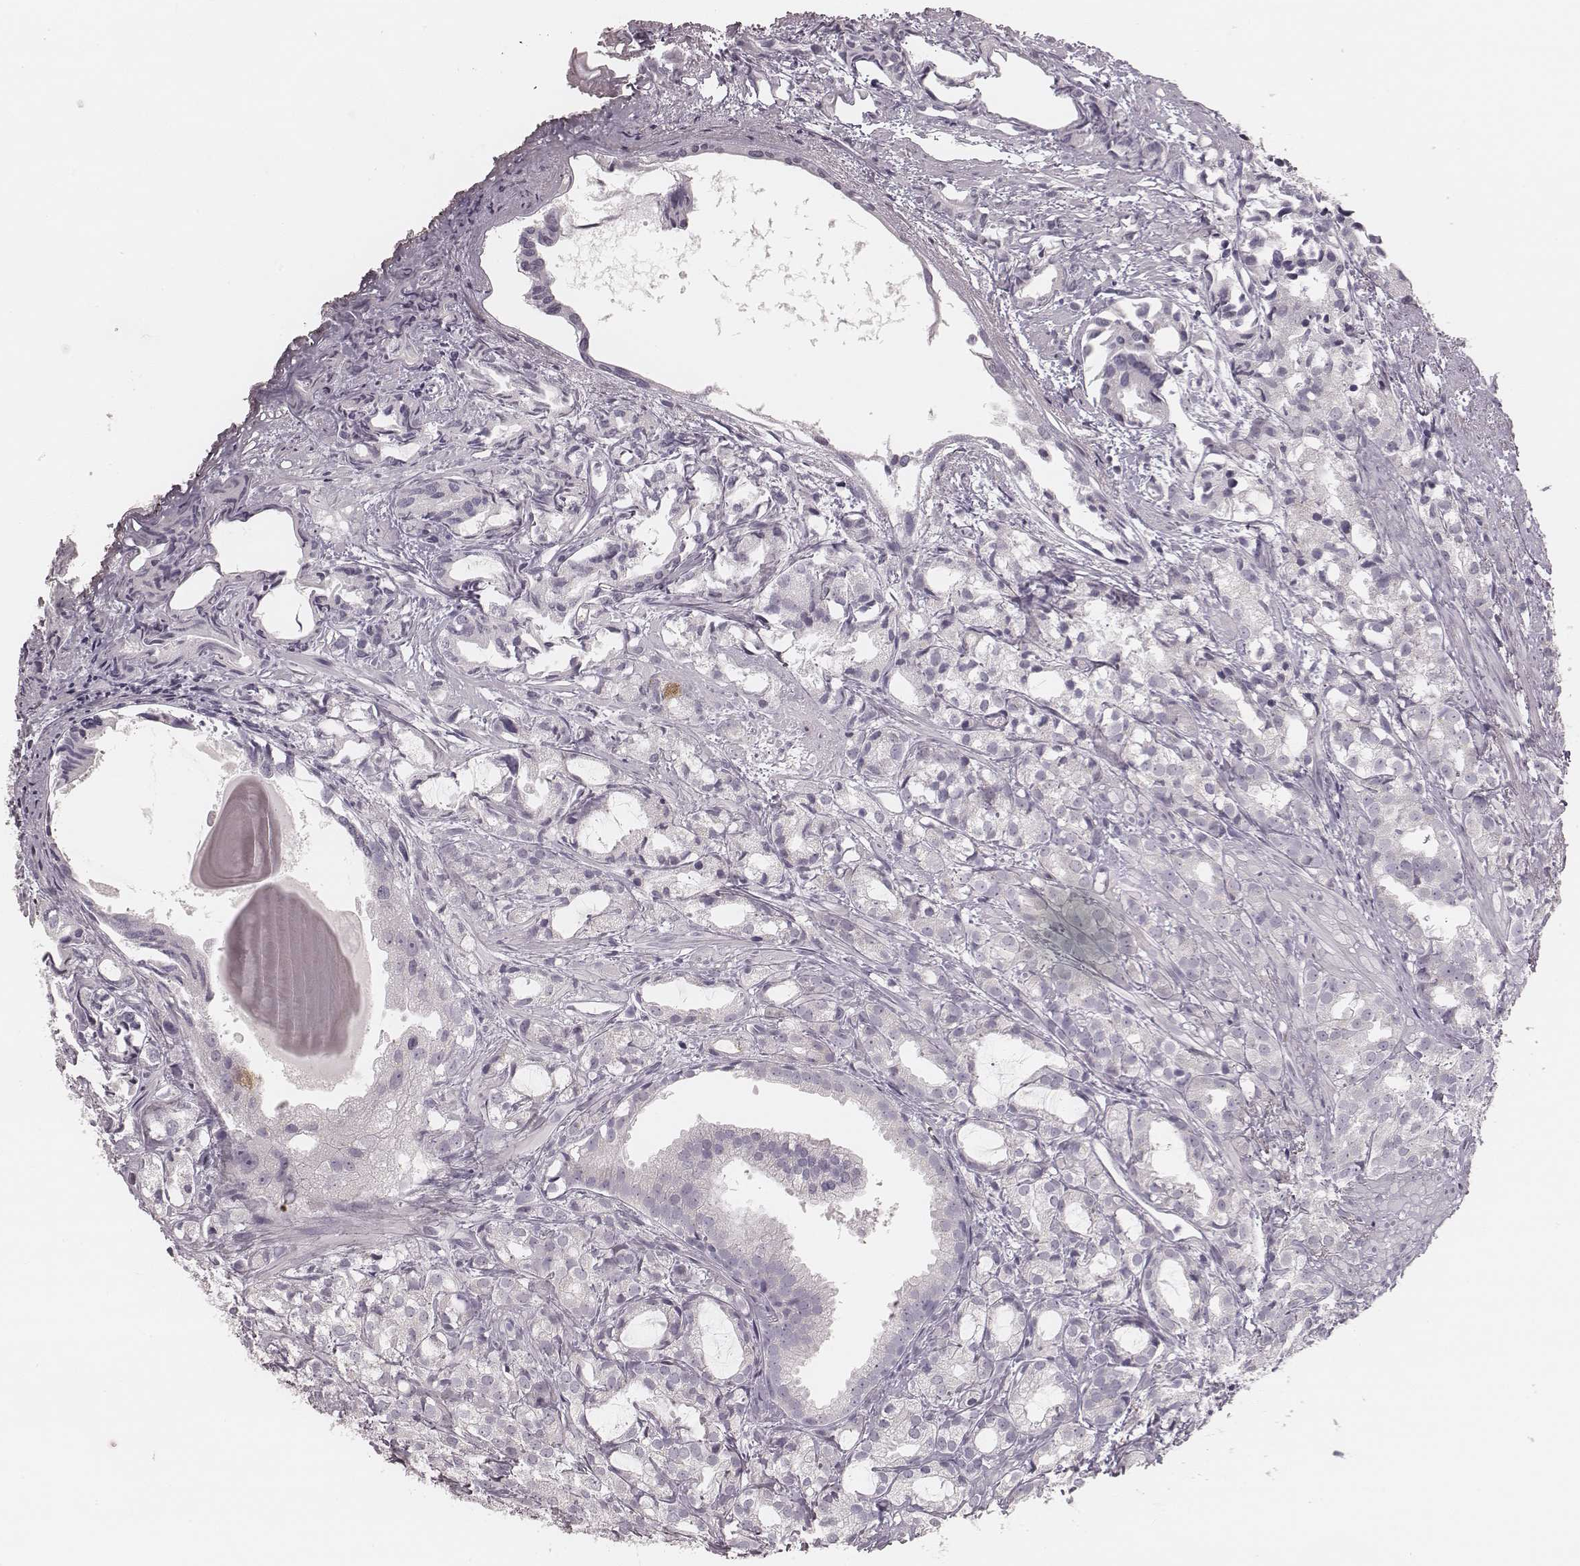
{"staining": {"intensity": "negative", "quantity": "none", "location": "none"}, "tissue": "prostate cancer", "cell_type": "Tumor cells", "image_type": "cancer", "snomed": [{"axis": "morphology", "description": "Adenocarcinoma, High grade"}, {"axis": "topography", "description": "Prostate"}], "caption": "This histopathology image is of prostate cancer (high-grade adenocarcinoma) stained with immunohistochemistry to label a protein in brown with the nuclei are counter-stained blue. There is no expression in tumor cells.", "gene": "SPA17", "patient": {"sex": "male", "age": 79}}